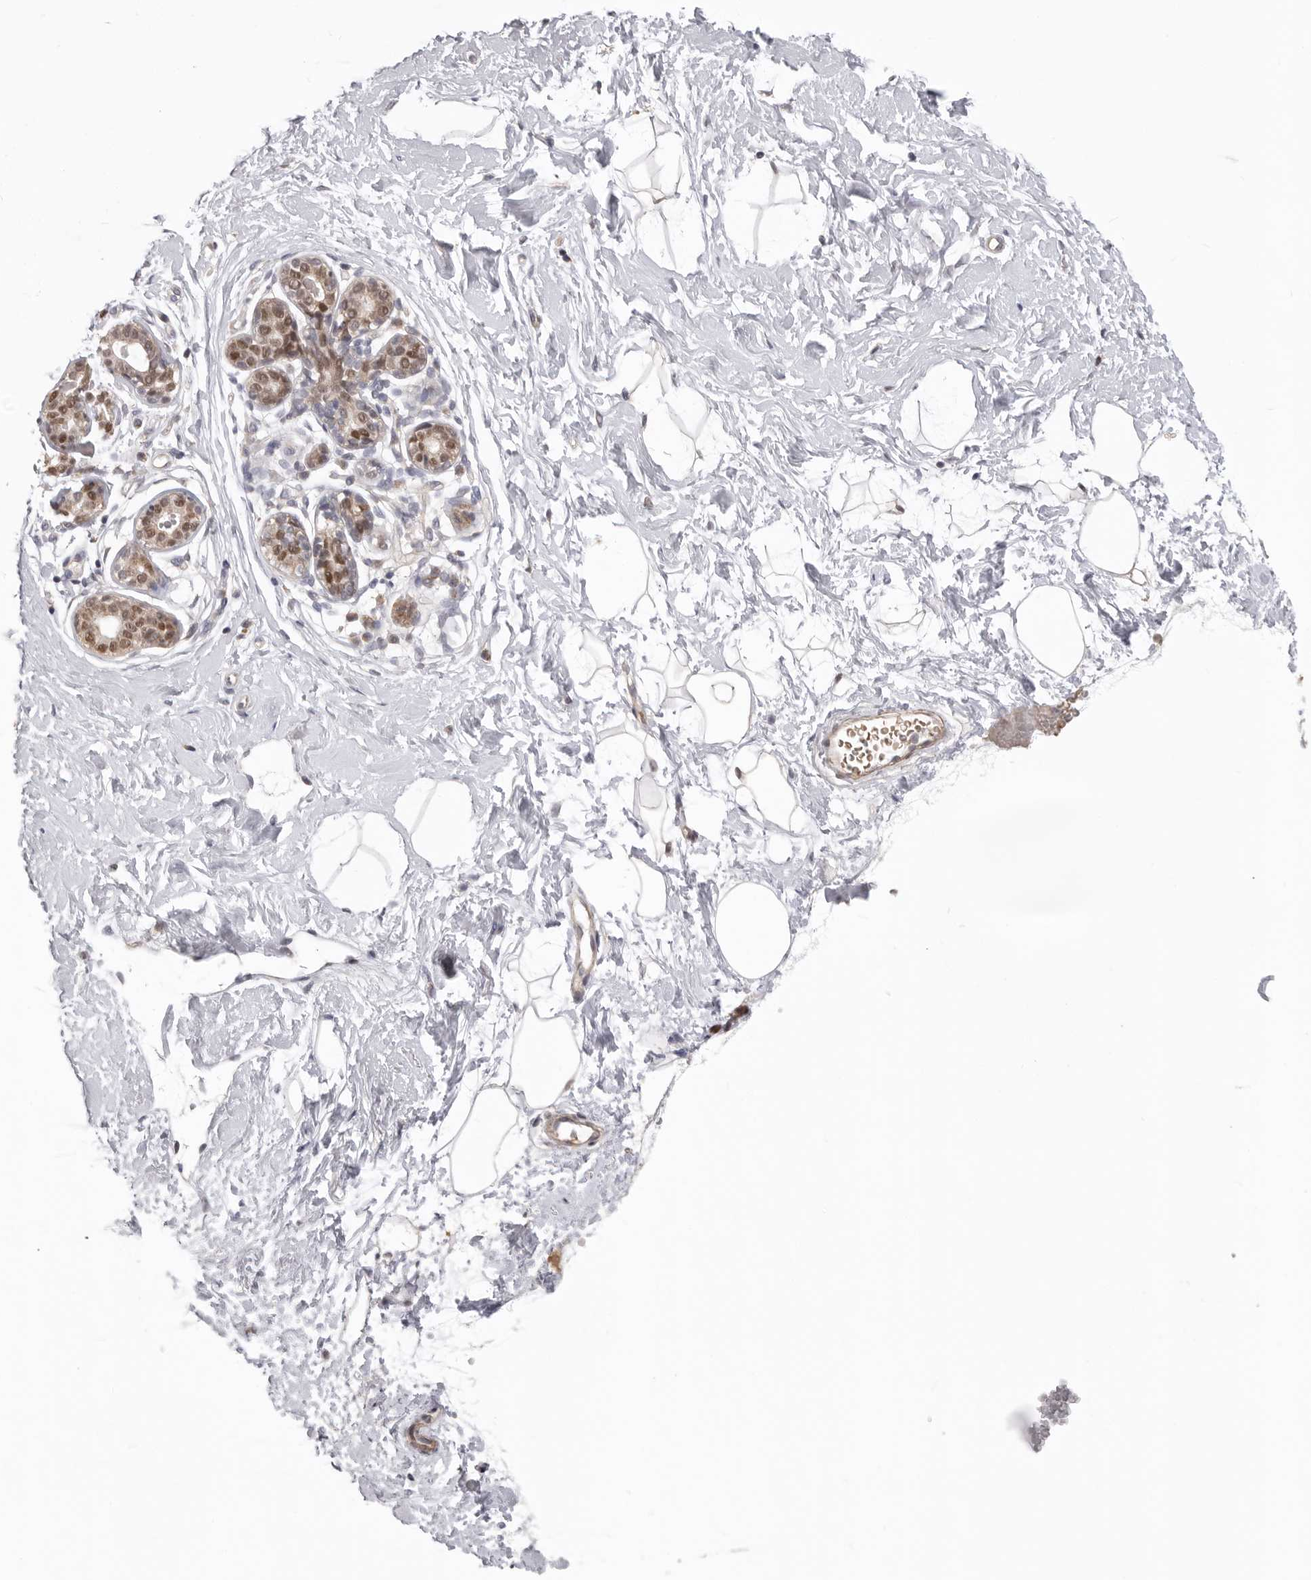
{"staining": {"intensity": "negative", "quantity": "none", "location": "none"}, "tissue": "breast", "cell_type": "Adipocytes", "image_type": "normal", "snomed": [{"axis": "morphology", "description": "Normal tissue, NOS"}, {"axis": "topography", "description": "Breast"}], "caption": "Immunohistochemistry image of unremarkable breast: breast stained with DAB shows no significant protein positivity in adipocytes. (DAB immunohistochemistry (IHC) with hematoxylin counter stain).", "gene": "SMARCC1", "patient": {"sex": "female", "age": 23}}